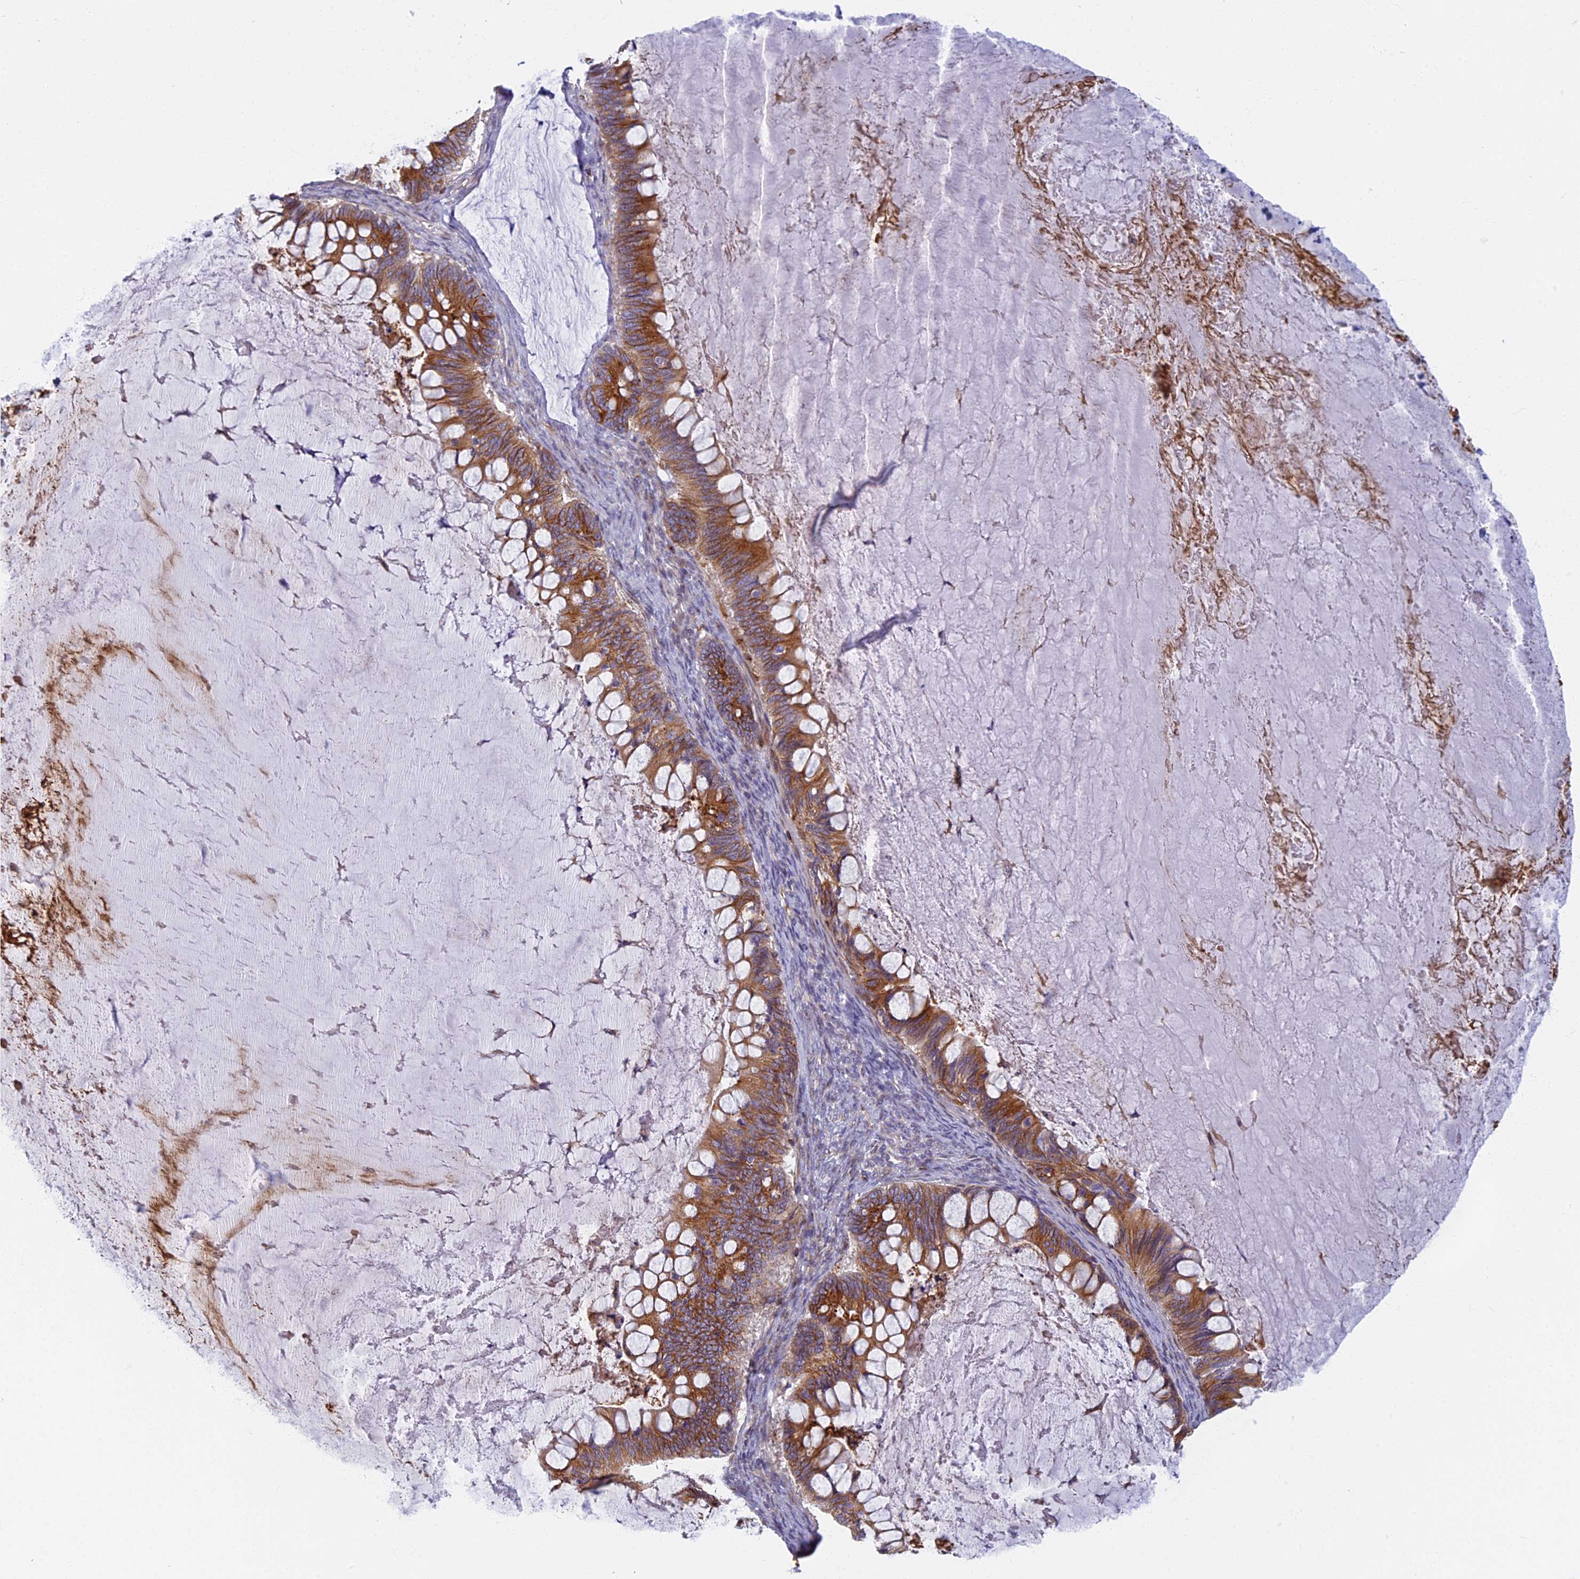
{"staining": {"intensity": "moderate", "quantity": ">75%", "location": "cytoplasmic/membranous"}, "tissue": "ovarian cancer", "cell_type": "Tumor cells", "image_type": "cancer", "snomed": [{"axis": "morphology", "description": "Cystadenocarcinoma, mucinous, NOS"}, {"axis": "topography", "description": "Ovary"}], "caption": "This photomicrograph shows IHC staining of human ovarian mucinous cystadenocarcinoma, with medium moderate cytoplasmic/membranous positivity in approximately >75% of tumor cells.", "gene": "NOL10", "patient": {"sex": "female", "age": 61}}